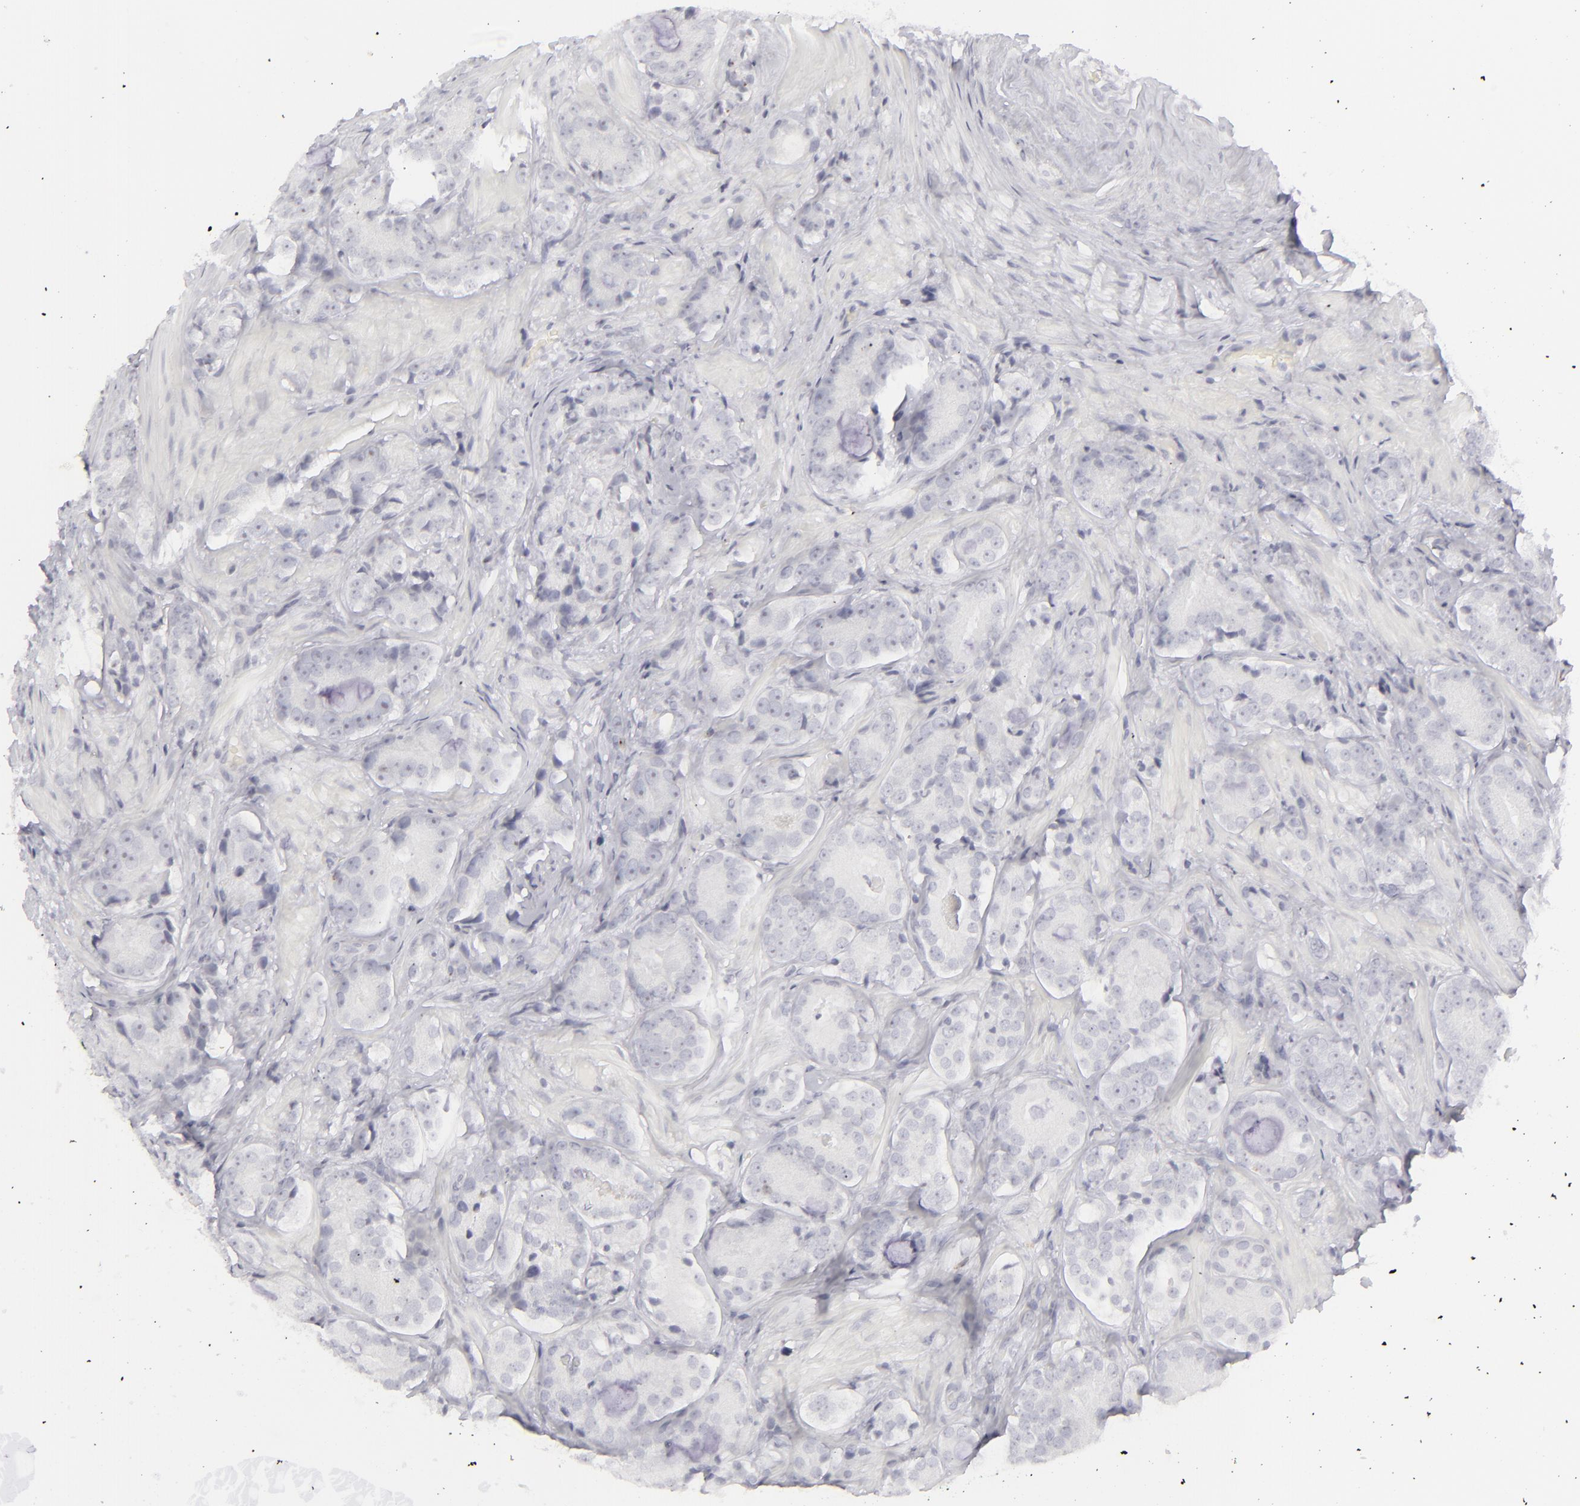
{"staining": {"intensity": "negative", "quantity": "none", "location": "none"}, "tissue": "prostate cancer", "cell_type": "Tumor cells", "image_type": "cancer", "snomed": [{"axis": "morphology", "description": "Adenocarcinoma, High grade"}, {"axis": "topography", "description": "Prostate"}], "caption": "This is a photomicrograph of immunohistochemistry (IHC) staining of prostate cancer, which shows no expression in tumor cells. (Immunohistochemistry (ihc), brightfield microscopy, high magnification).", "gene": "CD7", "patient": {"sex": "male", "age": 70}}